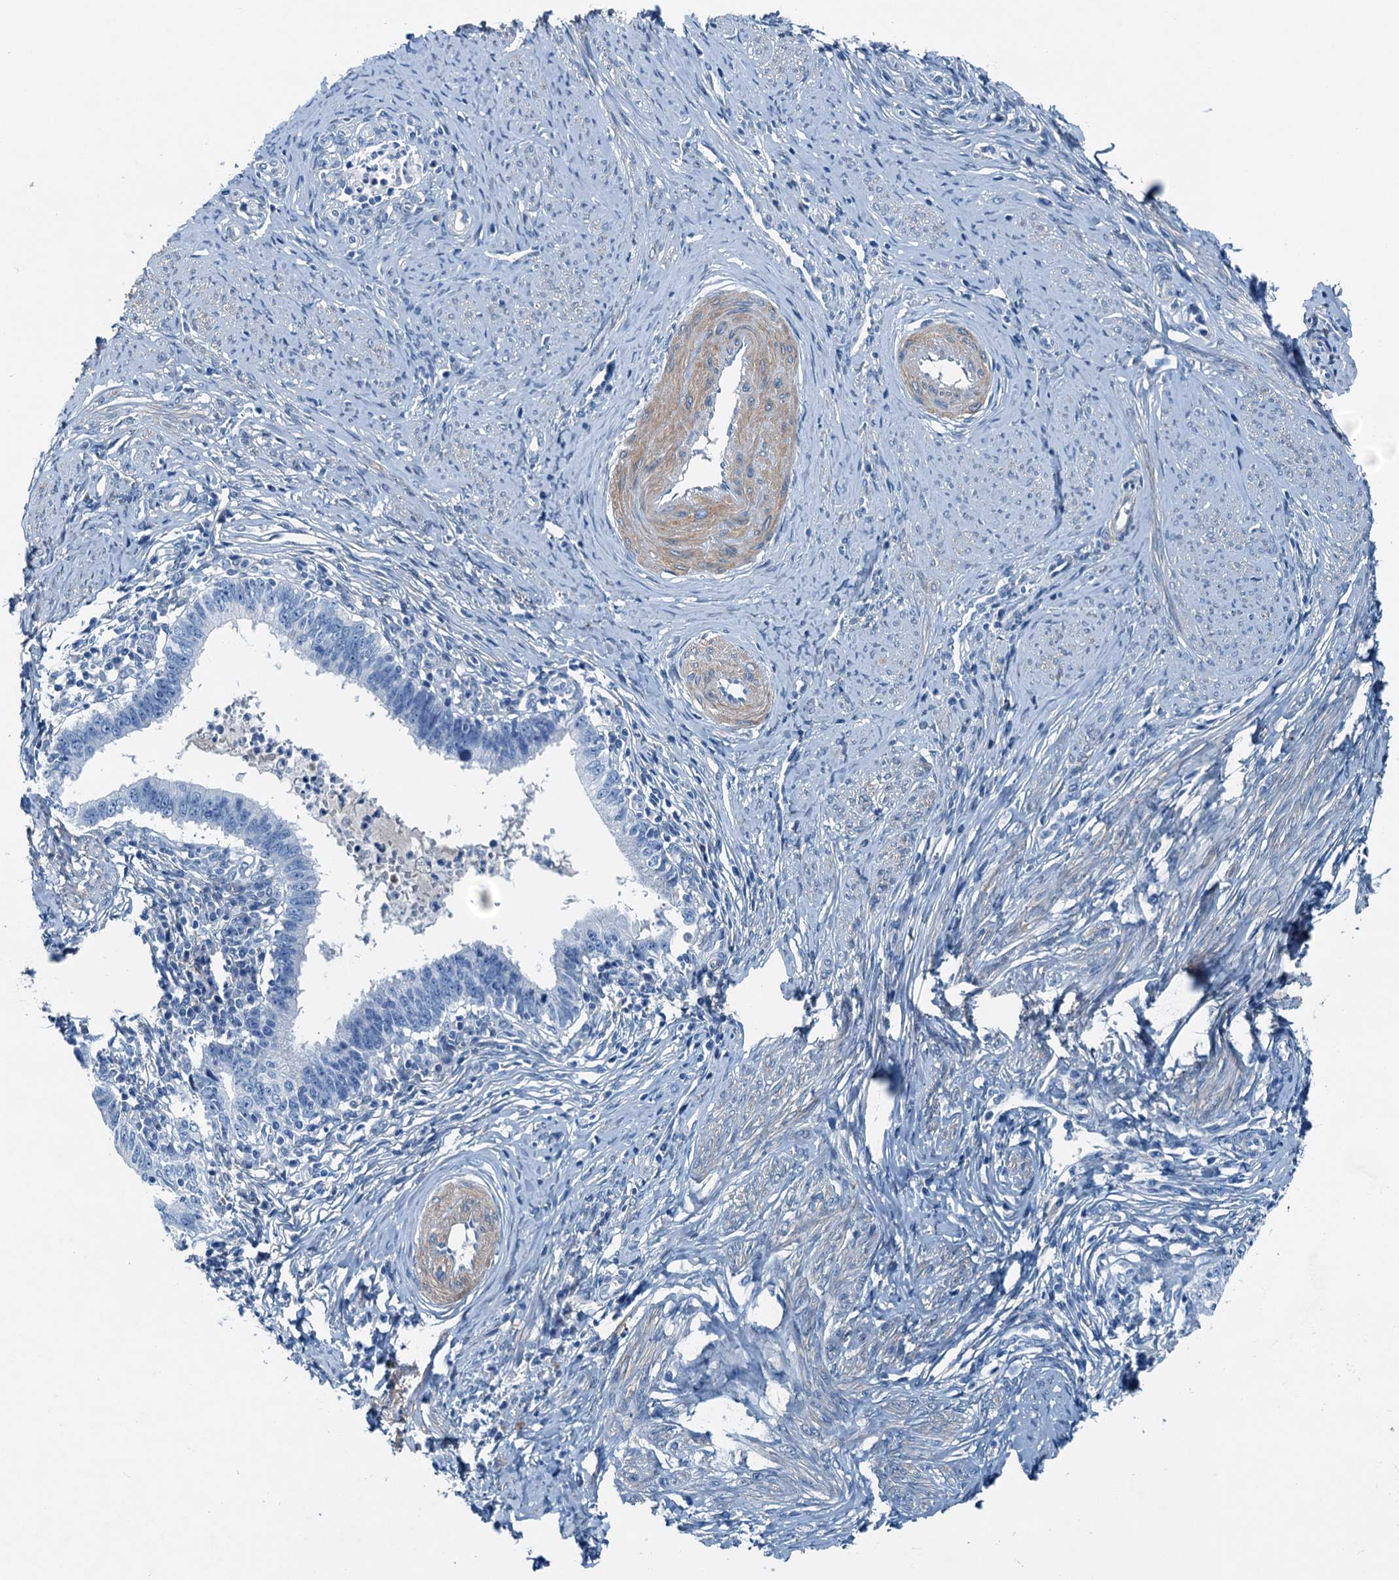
{"staining": {"intensity": "negative", "quantity": "none", "location": "none"}, "tissue": "cervical cancer", "cell_type": "Tumor cells", "image_type": "cancer", "snomed": [{"axis": "morphology", "description": "Adenocarcinoma, NOS"}, {"axis": "topography", "description": "Cervix"}], "caption": "Immunohistochemistry (IHC) of cervical adenocarcinoma displays no expression in tumor cells.", "gene": "RAB3IL1", "patient": {"sex": "female", "age": 36}}